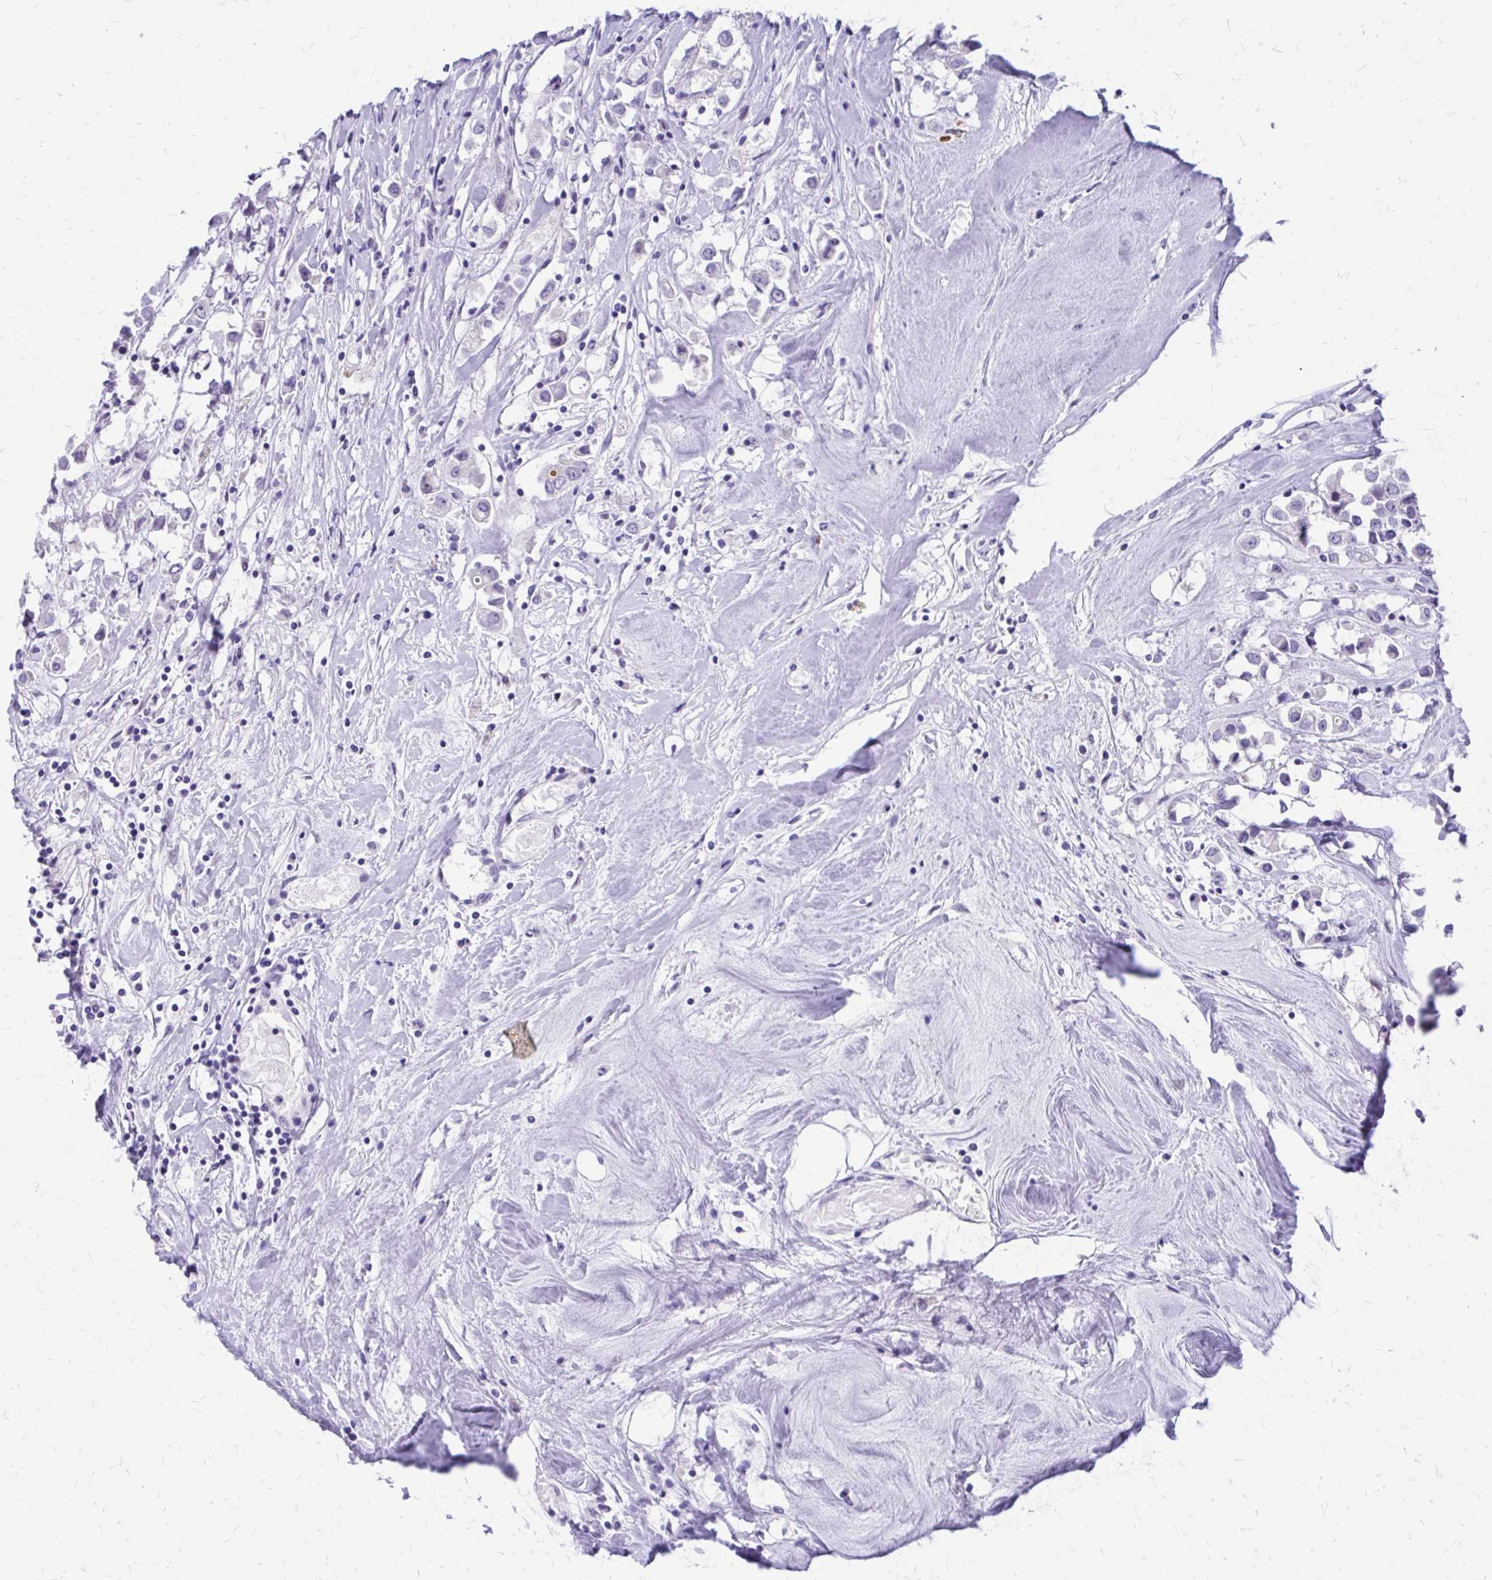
{"staining": {"intensity": "negative", "quantity": "none", "location": "none"}, "tissue": "breast cancer", "cell_type": "Tumor cells", "image_type": "cancer", "snomed": [{"axis": "morphology", "description": "Duct carcinoma"}, {"axis": "topography", "description": "Breast"}], "caption": "Immunohistochemical staining of breast cancer demonstrates no significant expression in tumor cells.", "gene": "LCN15", "patient": {"sex": "female", "age": 61}}